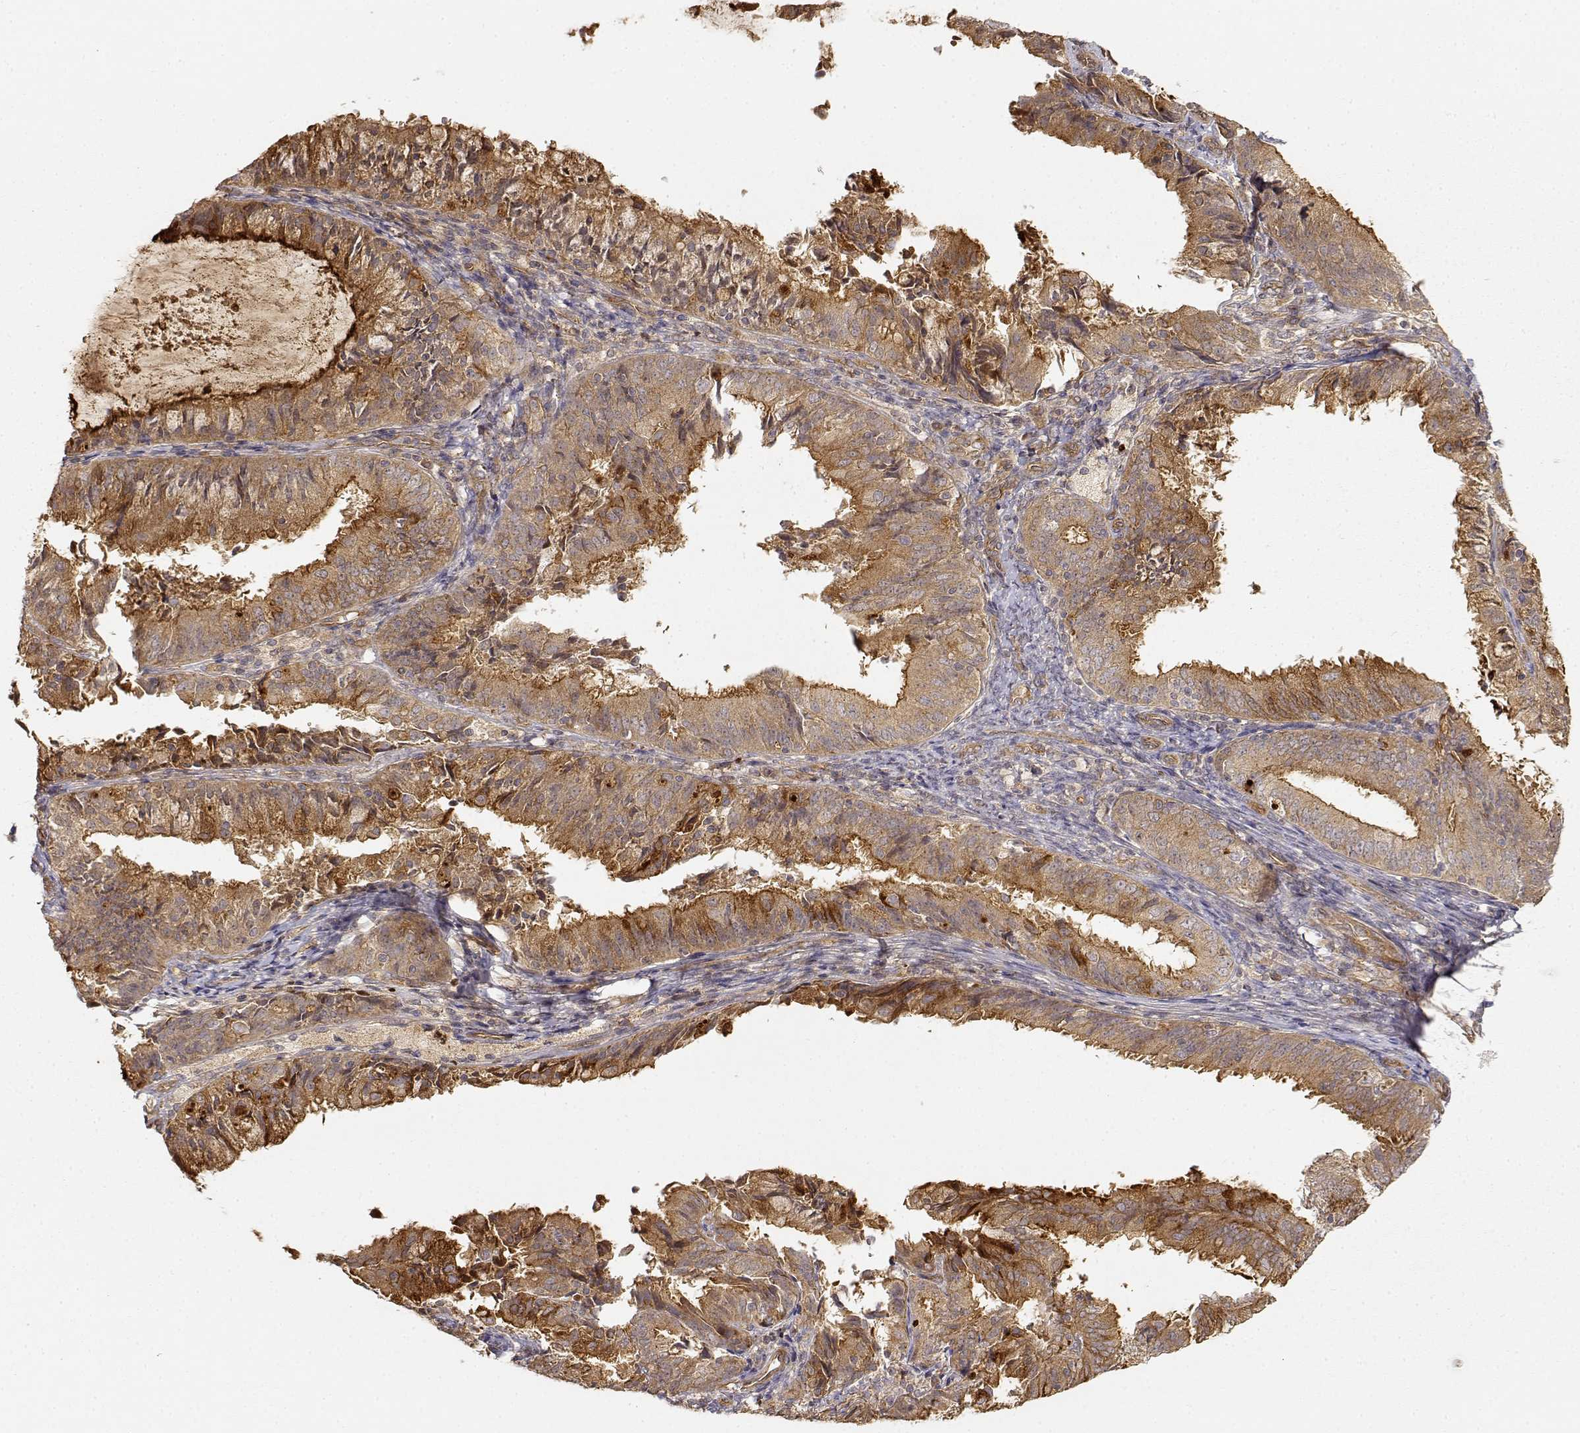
{"staining": {"intensity": "weak", "quantity": ">75%", "location": "cytoplasmic/membranous"}, "tissue": "endometrial cancer", "cell_type": "Tumor cells", "image_type": "cancer", "snomed": [{"axis": "morphology", "description": "Adenocarcinoma, NOS"}, {"axis": "topography", "description": "Endometrium"}], "caption": "Immunohistochemistry (IHC) photomicrograph of endometrial cancer stained for a protein (brown), which reveals low levels of weak cytoplasmic/membranous staining in approximately >75% of tumor cells.", "gene": "CDK5RAP2", "patient": {"sex": "female", "age": 57}}